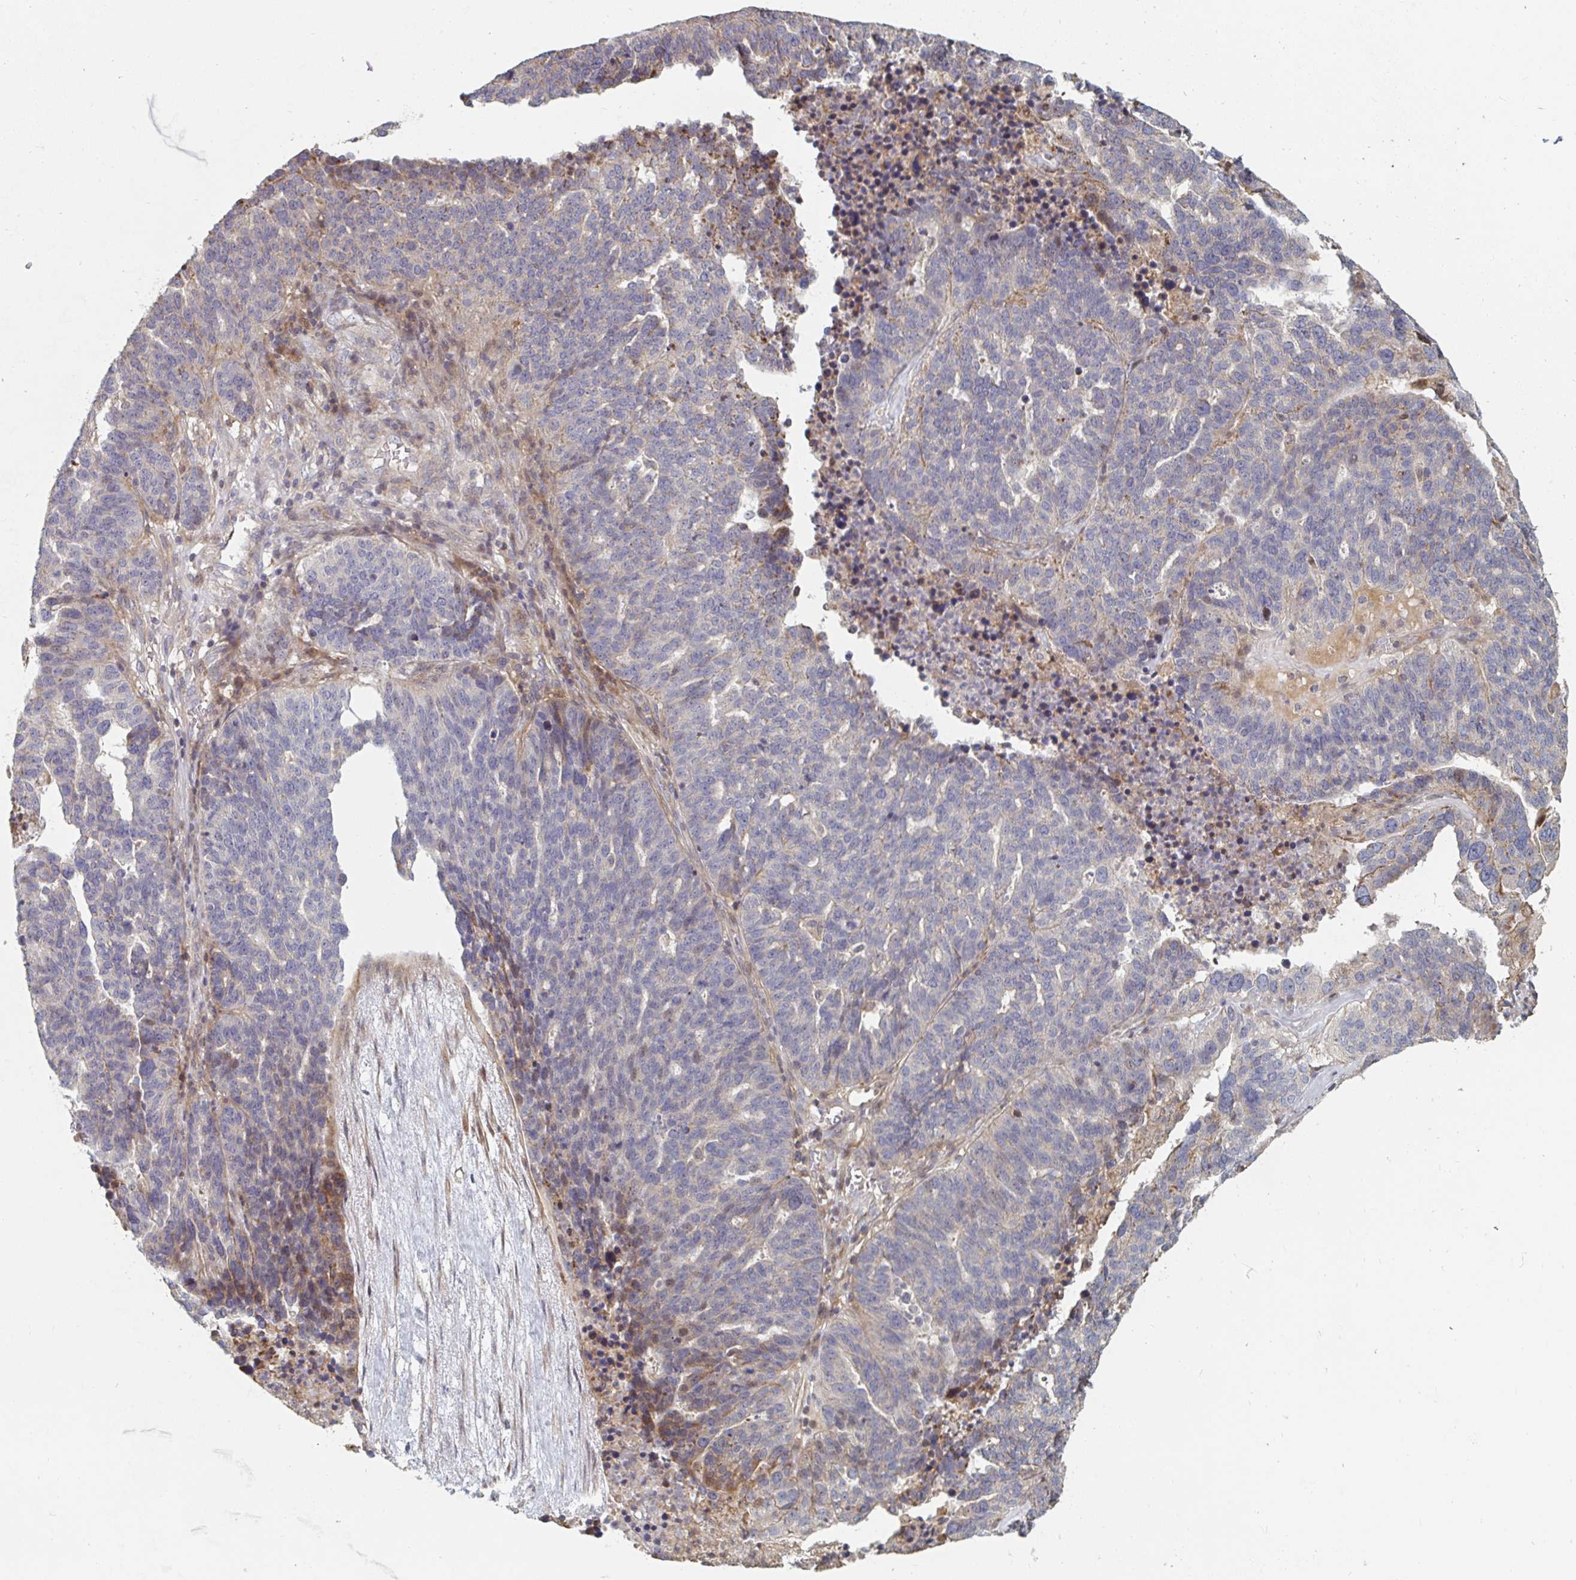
{"staining": {"intensity": "negative", "quantity": "none", "location": "none"}, "tissue": "ovarian cancer", "cell_type": "Tumor cells", "image_type": "cancer", "snomed": [{"axis": "morphology", "description": "Cystadenocarcinoma, serous, NOS"}, {"axis": "topography", "description": "Ovary"}], "caption": "Tumor cells show no significant protein expression in ovarian cancer (serous cystadenocarcinoma). Brightfield microscopy of IHC stained with DAB (3,3'-diaminobenzidine) (brown) and hematoxylin (blue), captured at high magnification.", "gene": "PTEN", "patient": {"sex": "female", "age": 59}}